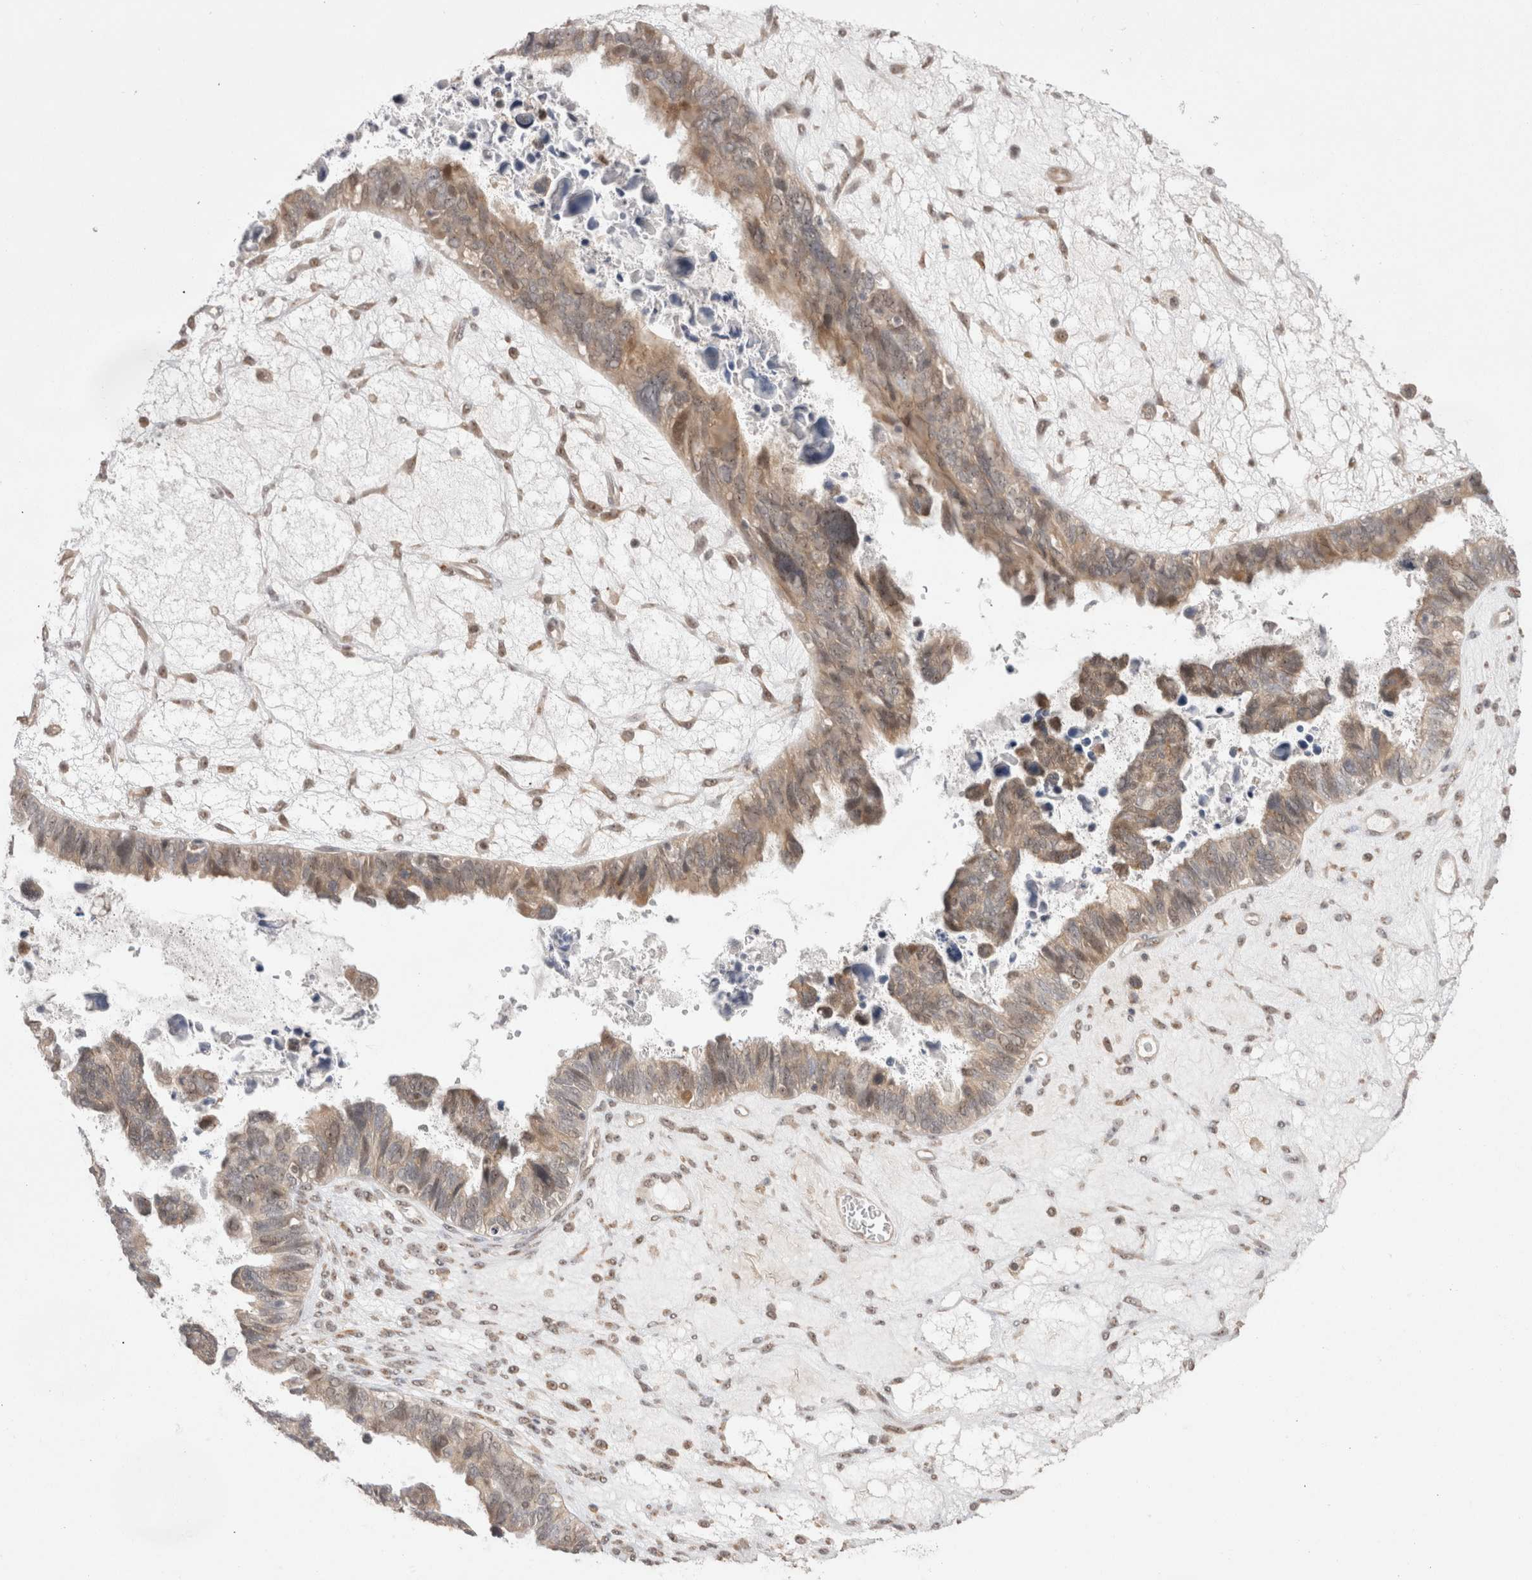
{"staining": {"intensity": "weak", "quantity": "25%-75%", "location": "cytoplasmic/membranous,nuclear"}, "tissue": "ovarian cancer", "cell_type": "Tumor cells", "image_type": "cancer", "snomed": [{"axis": "morphology", "description": "Cystadenocarcinoma, serous, NOS"}, {"axis": "topography", "description": "Ovary"}], "caption": "Weak cytoplasmic/membranous and nuclear staining is identified in approximately 25%-75% of tumor cells in ovarian cancer.", "gene": "EXOSC4", "patient": {"sex": "female", "age": 79}}